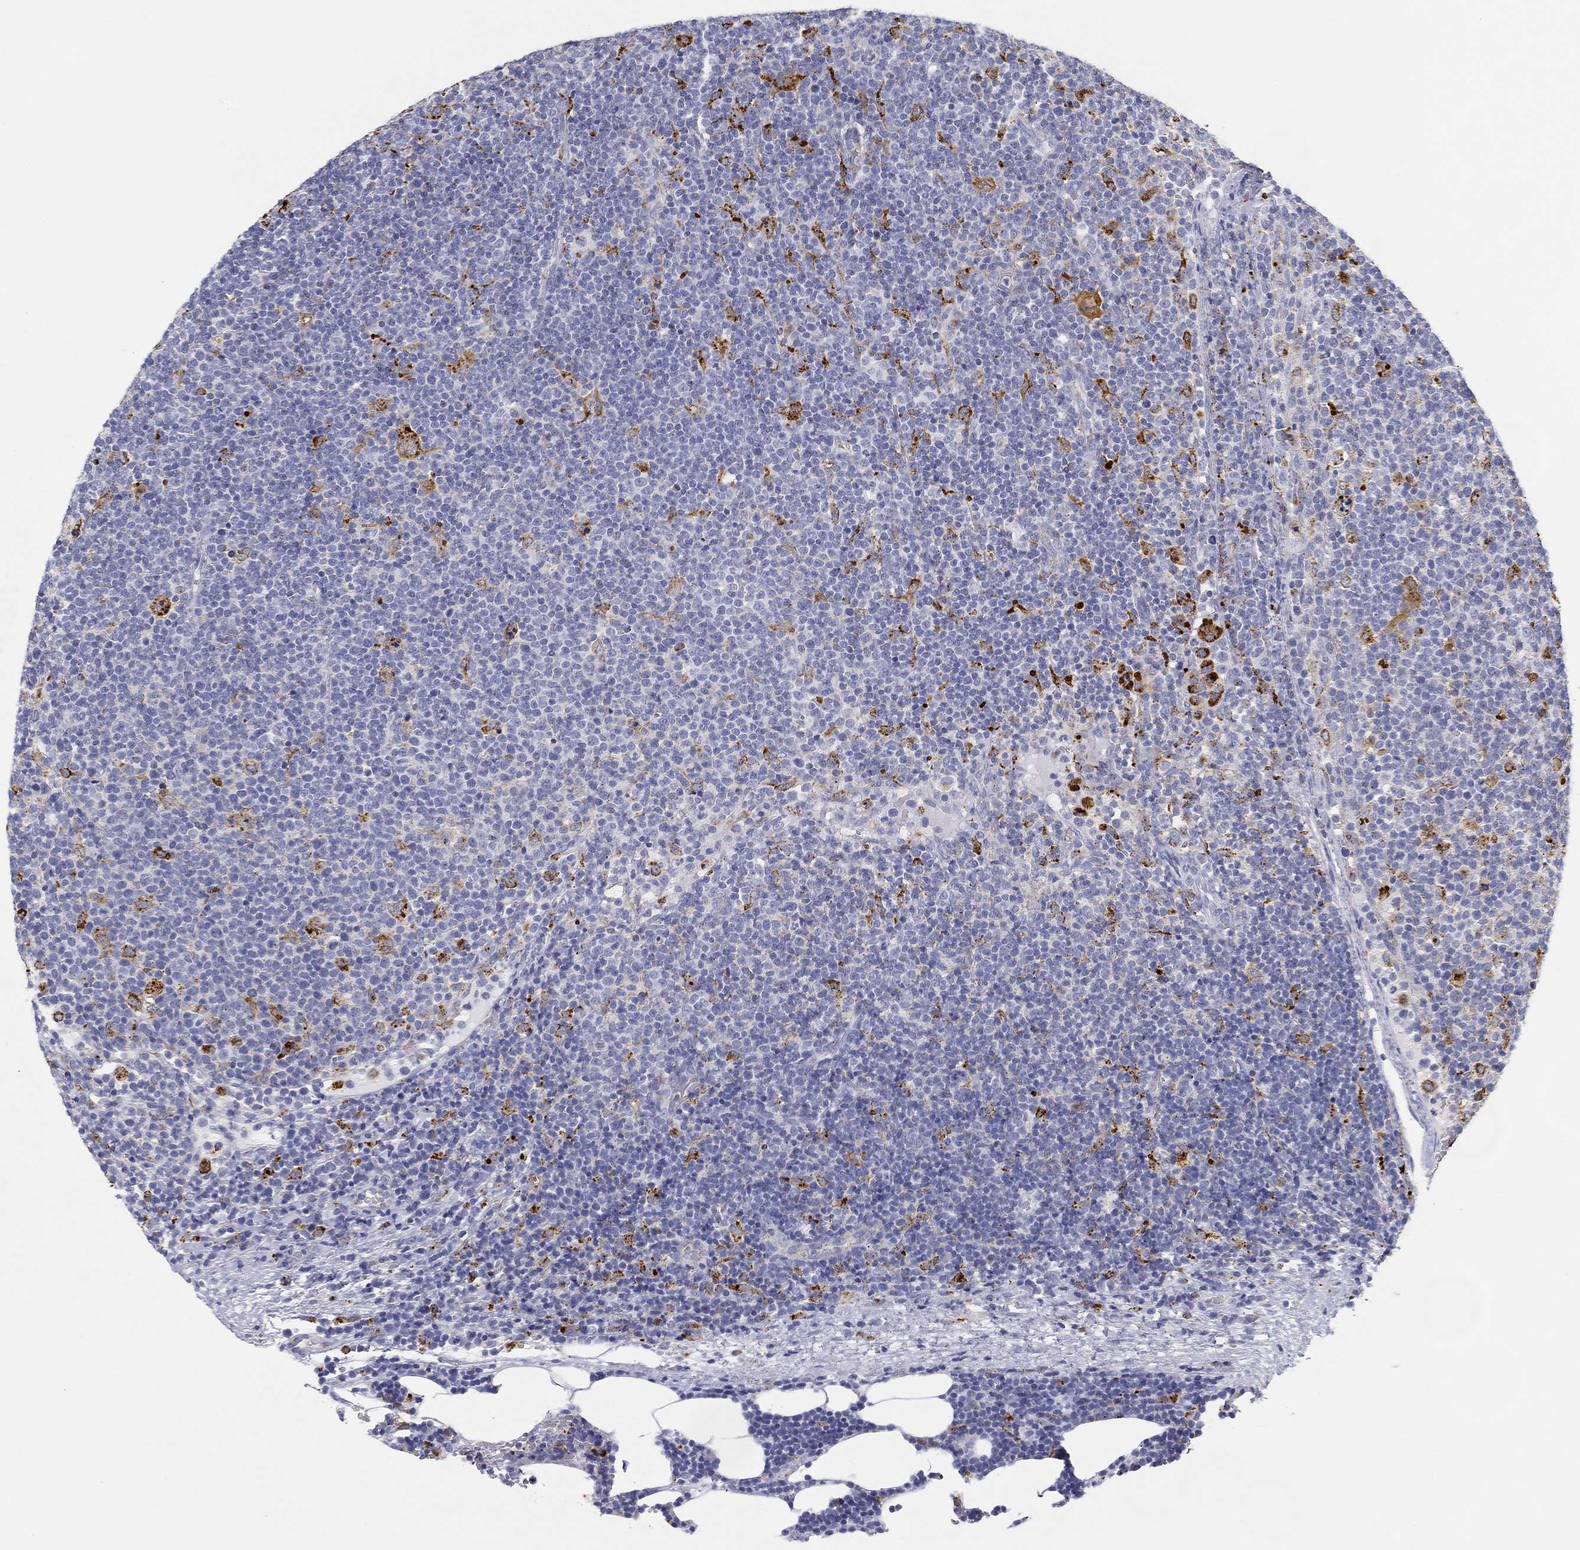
{"staining": {"intensity": "moderate", "quantity": "<25%", "location": "cytoplasmic/membranous"}, "tissue": "lymphoma", "cell_type": "Tumor cells", "image_type": "cancer", "snomed": [{"axis": "morphology", "description": "Malignant lymphoma, non-Hodgkin's type, High grade"}, {"axis": "topography", "description": "Lymph node"}], "caption": "Lymphoma stained with DAB IHC shows low levels of moderate cytoplasmic/membranous expression in approximately <25% of tumor cells. (Brightfield microscopy of DAB IHC at high magnification).", "gene": "NPC2", "patient": {"sex": "male", "age": 61}}